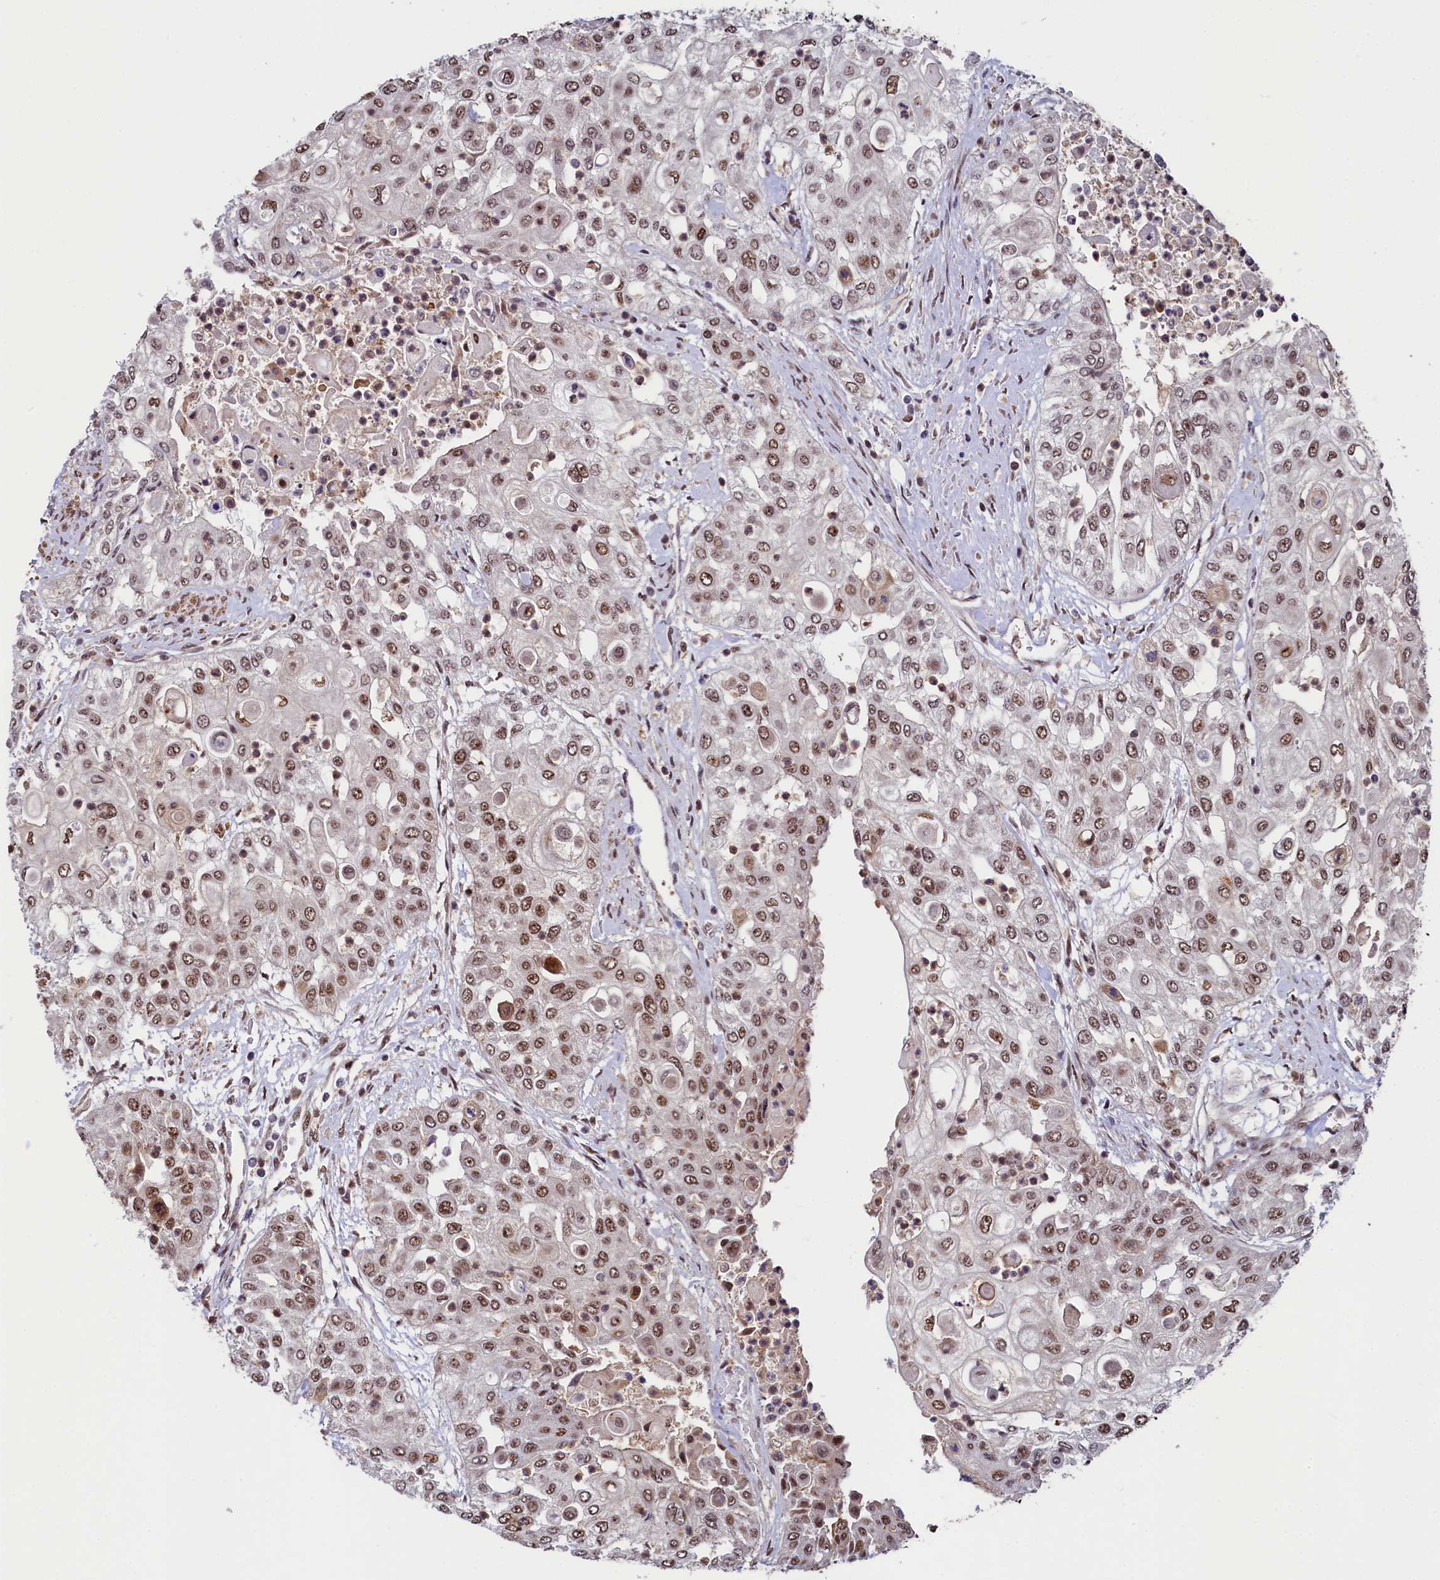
{"staining": {"intensity": "moderate", "quantity": ">75%", "location": "nuclear"}, "tissue": "urothelial cancer", "cell_type": "Tumor cells", "image_type": "cancer", "snomed": [{"axis": "morphology", "description": "Urothelial carcinoma, High grade"}, {"axis": "topography", "description": "Urinary bladder"}], "caption": "Urothelial cancer was stained to show a protein in brown. There is medium levels of moderate nuclear positivity in about >75% of tumor cells. The staining is performed using DAB (3,3'-diaminobenzidine) brown chromogen to label protein expression. The nuclei are counter-stained blue using hematoxylin.", "gene": "LEO1", "patient": {"sex": "female", "age": 79}}